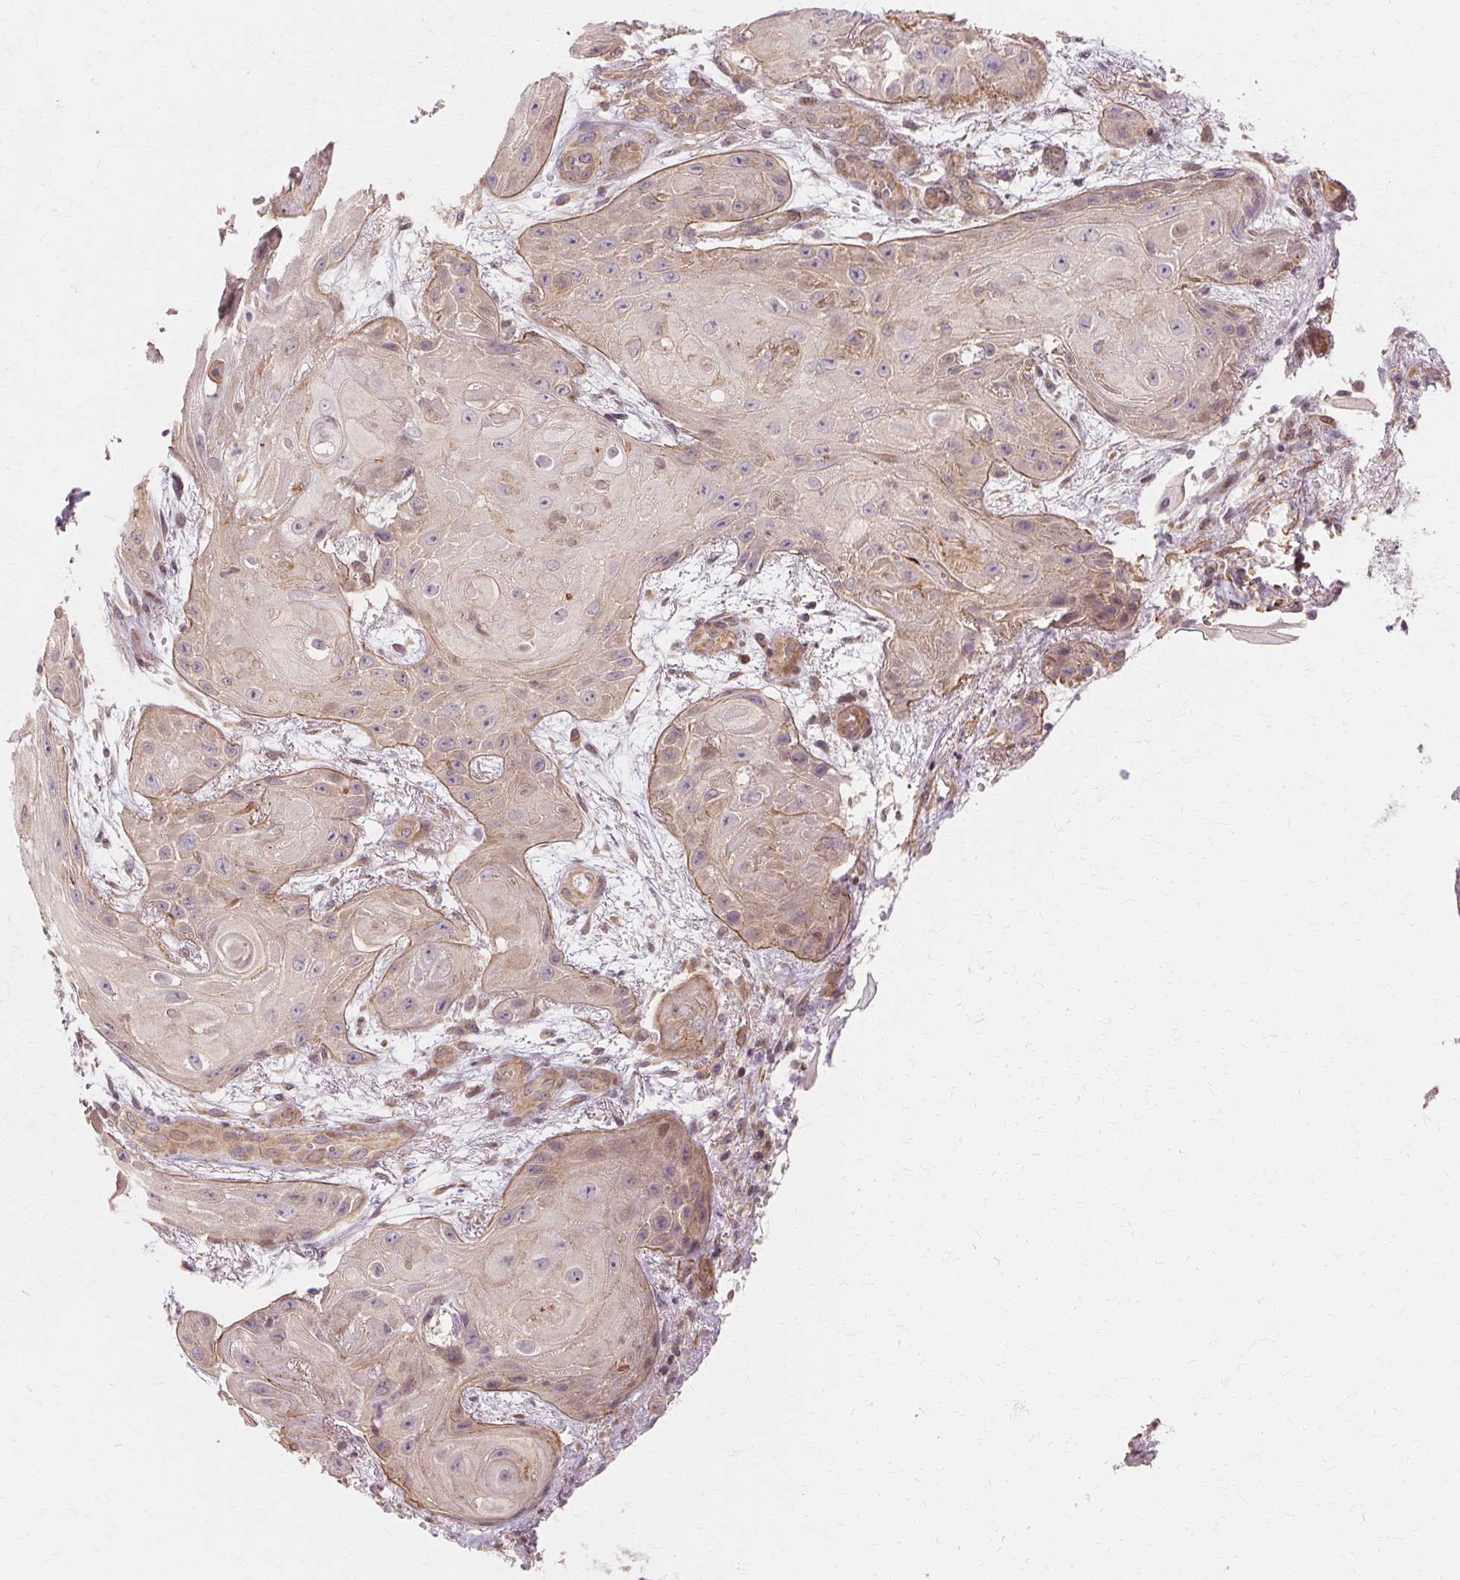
{"staining": {"intensity": "weak", "quantity": "25%-75%", "location": "cytoplasmic/membranous"}, "tissue": "skin cancer", "cell_type": "Tumor cells", "image_type": "cancer", "snomed": [{"axis": "morphology", "description": "Squamous cell carcinoma, NOS"}, {"axis": "topography", "description": "Skin"}], "caption": "Weak cytoplasmic/membranous protein expression is present in about 25%-75% of tumor cells in squamous cell carcinoma (skin).", "gene": "USP8", "patient": {"sex": "male", "age": 62}}